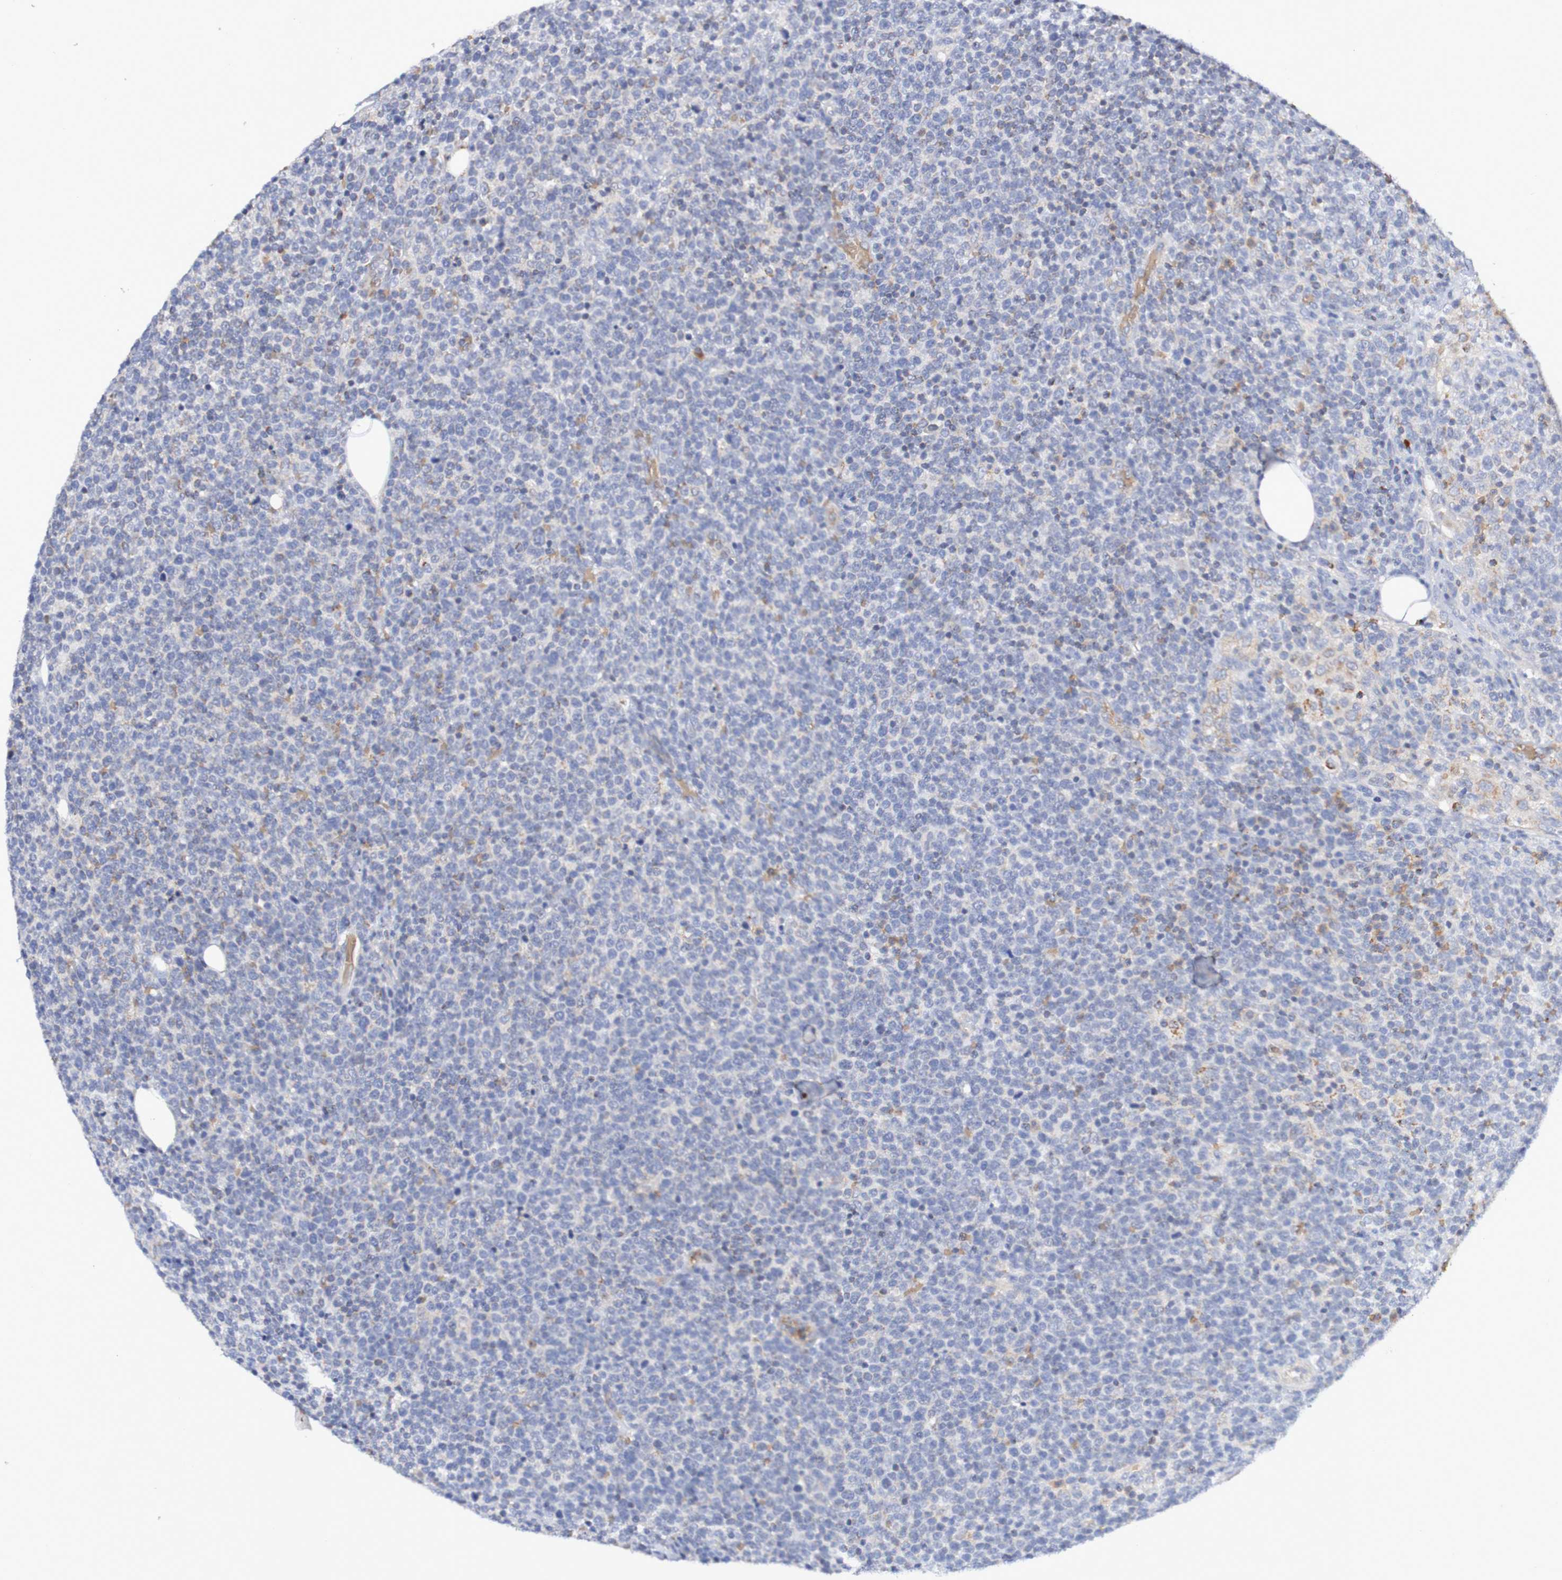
{"staining": {"intensity": "negative", "quantity": "none", "location": "none"}, "tissue": "lymphoma", "cell_type": "Tumor cells", "image_type": "cancer", "snomed": [{"axis": "morphology", "description": "Malignant lymphoma, non-Hodgkin's type, High grade"}, {"axis": "topography", "description": "Lymph node"}], "caption": "DAB immunohistochemical staining of human lymphoma shows no significant positivity in tumor cells.", "gene": "WNT4", "patient": {"sex": "male", "age": 61}}